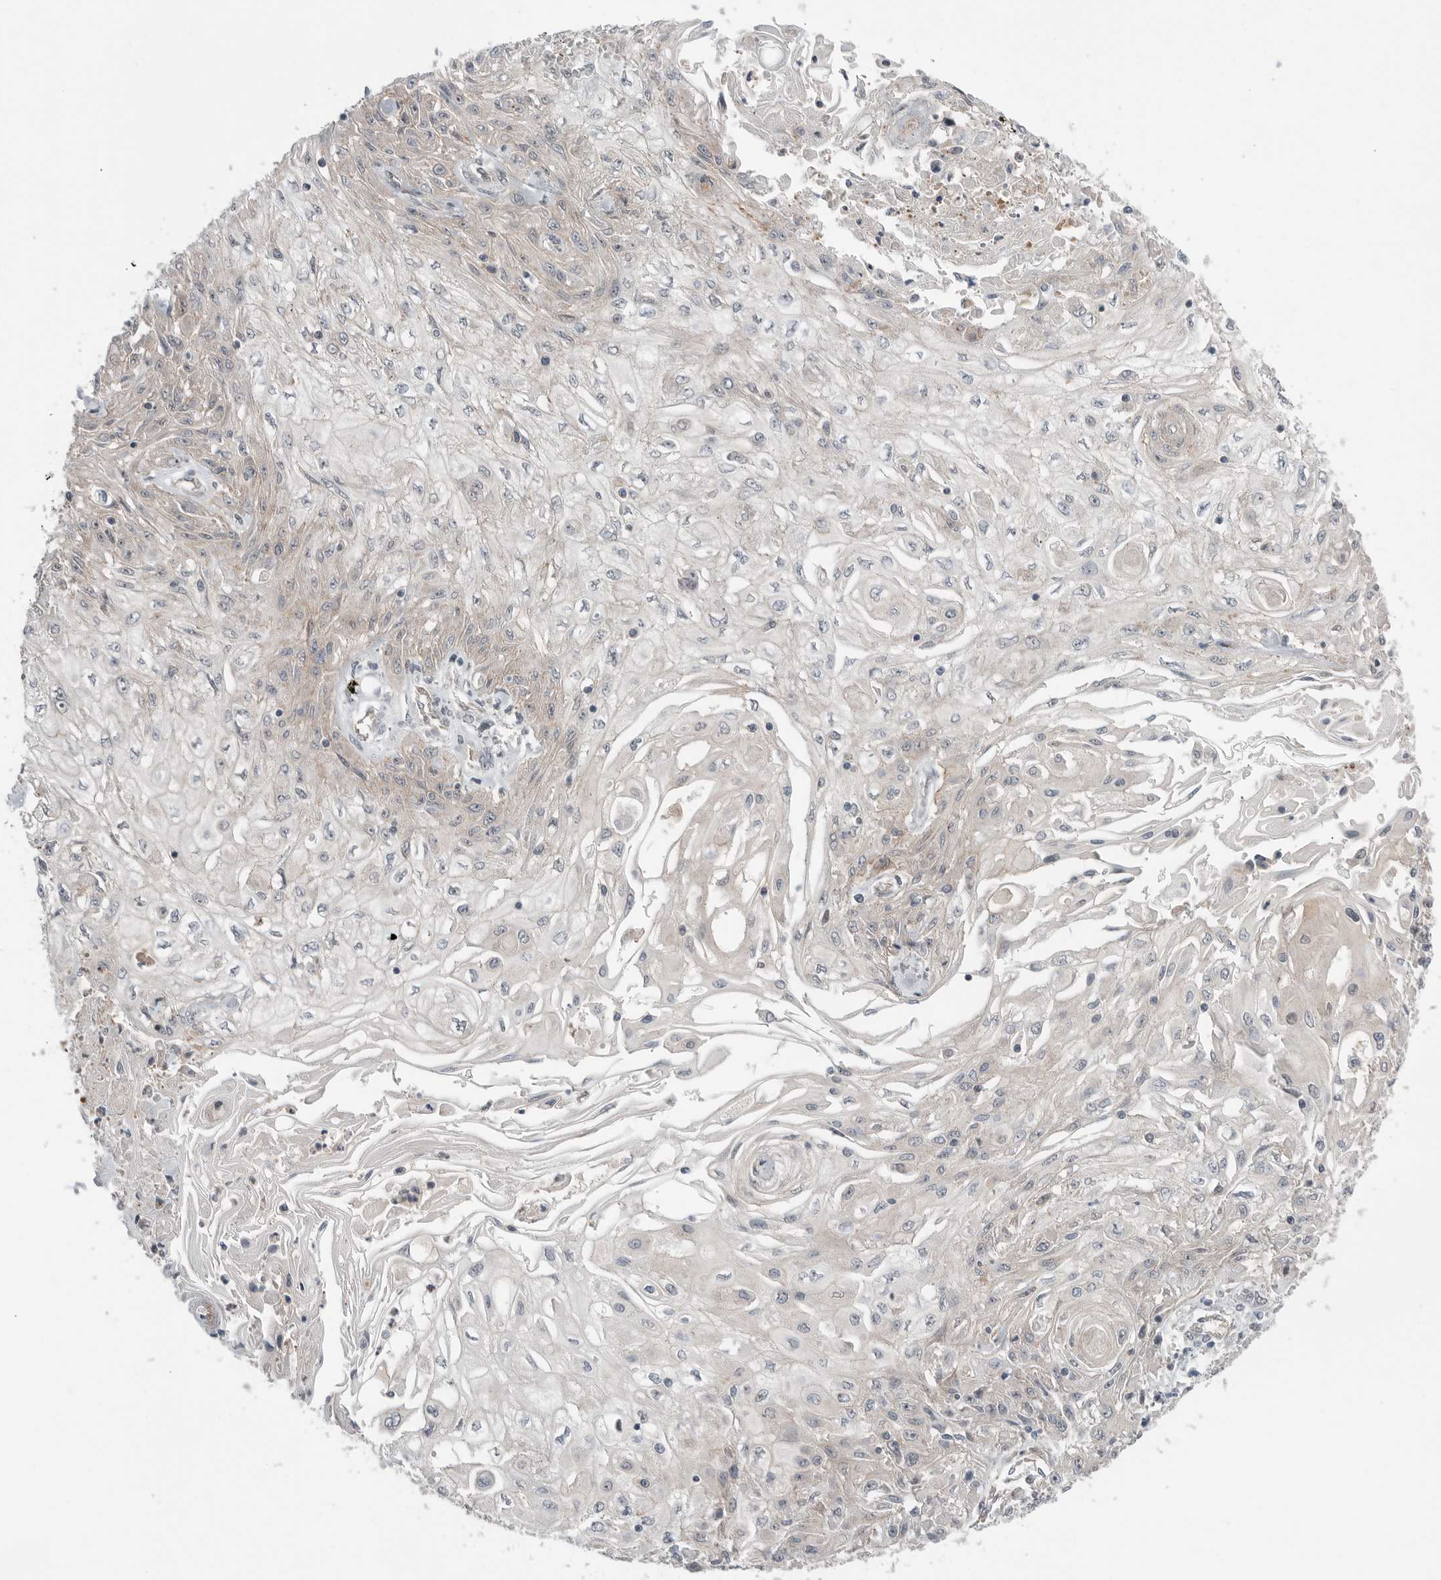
{"staining": {"intensity": "negative", "quantity": "none", "location": "none"}, "tissue": "skin cancer", "cell_type": "Tumor cells", "image_type": "cancer", "snomed": [{"axis": "morphology", "description": "Squamous cell carcinoma, NOS"}, {"axis": "morphology", "description": "Squamous cell carcinoma, metastatic, NOS"}, {"axis": "topography", "description": "Skin"}, {"axis": "topography", "description": "Lymph node"}], "caption": "Tumor cells are negative for protein expression in human skin metastatic squamous cell carcinoma. Brightfield microscopy of immunohistochemistry (IHC) stained with DAB (brown) and hematoxylin (blue), captured at high magnification.", "gene": "NTAQ1", "patient": {"sex": "male", "age": 75}}